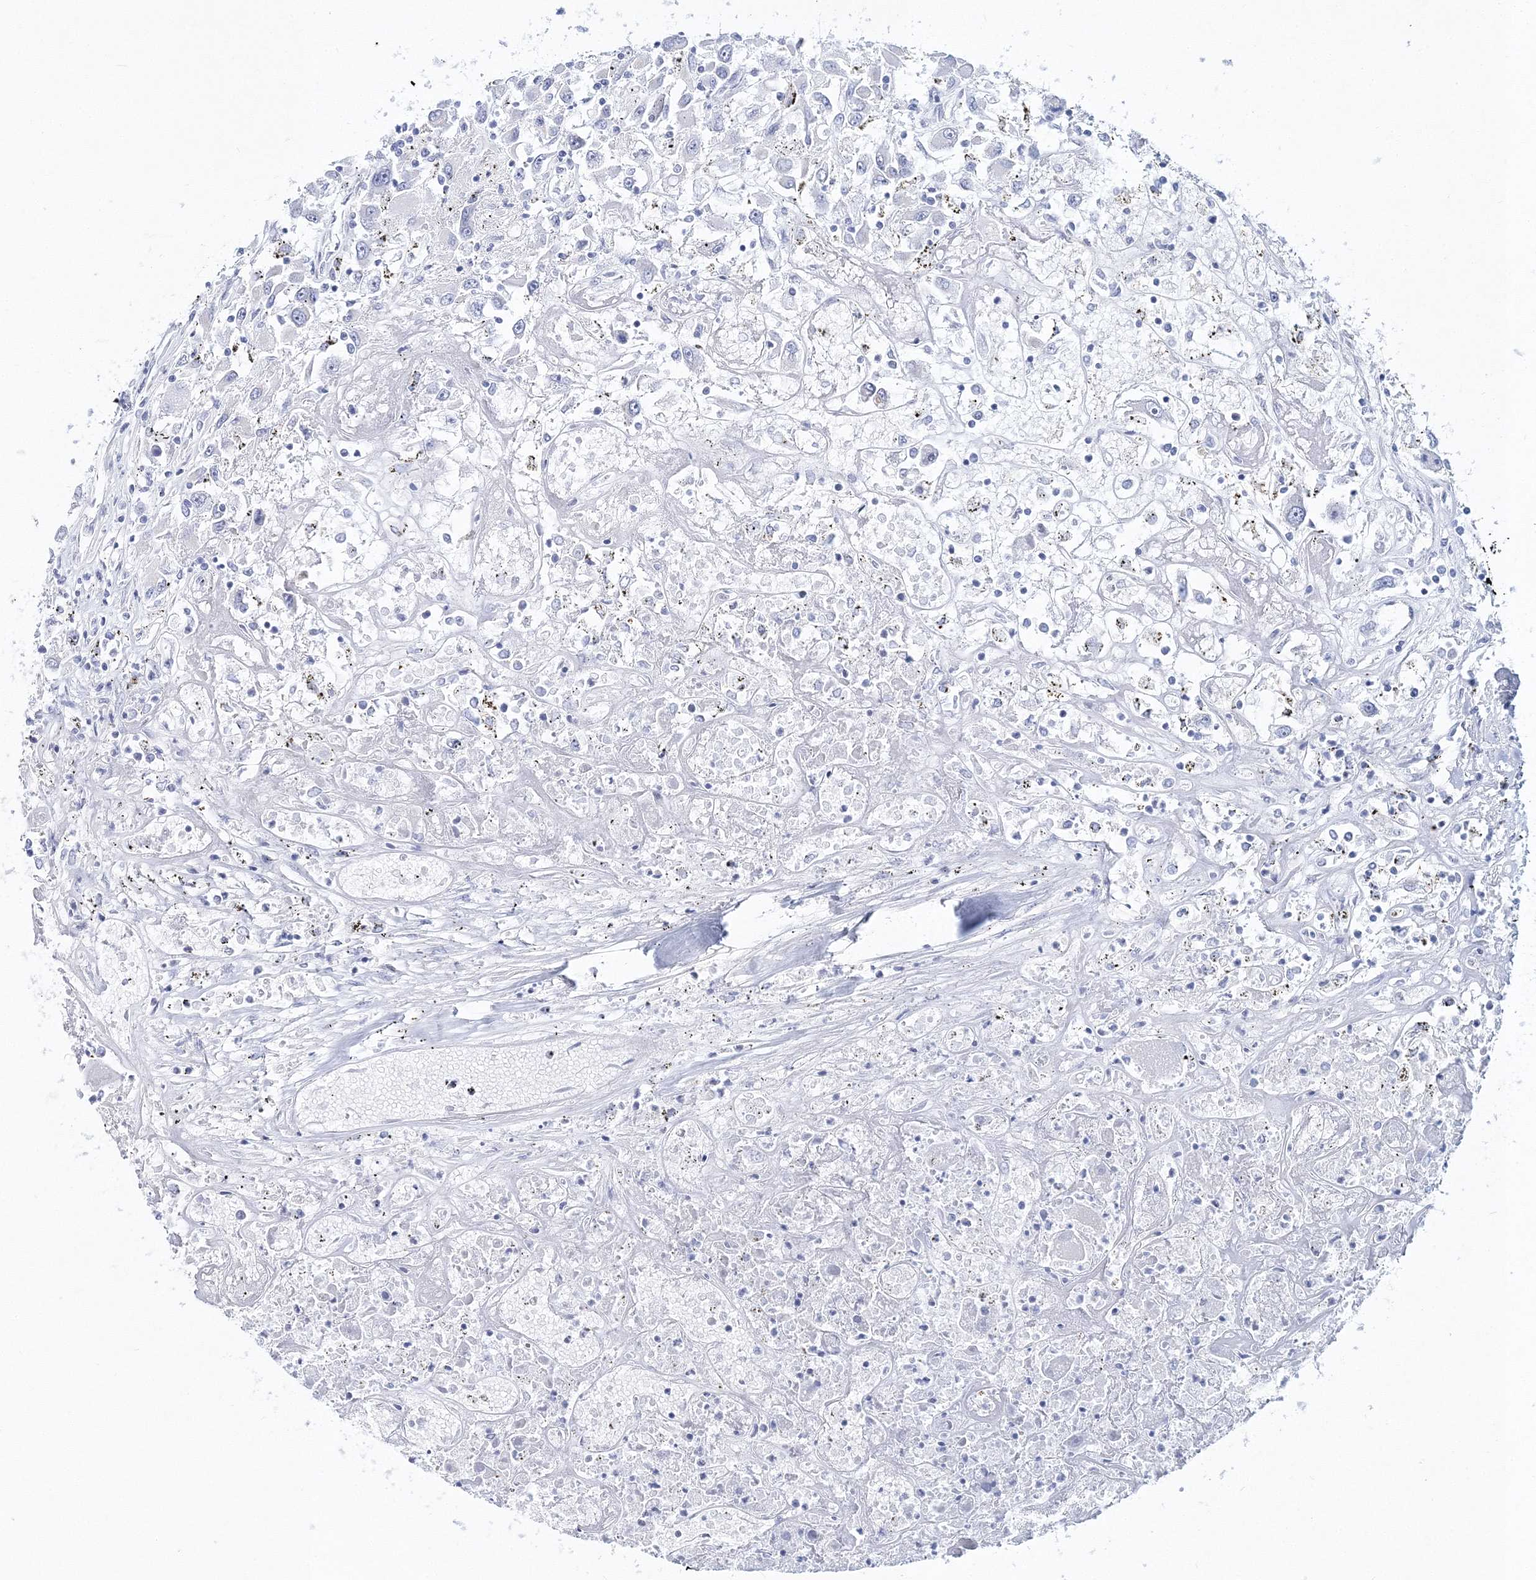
{"staining": {"intensity": "negative", "quantity": "none", "location": "none"}, "tissue": "renal cancer", "cell_type": "Tumor cells", "image_type": "cancer", "snomed": [{"axis": "morphology", "description": "Adenocarcinoma, NOS"}, {"axis": "topography", "description": "Kidney"}], "caption": "There is no significant staining in tumor cells of renal cancer. (Brightfield microscopy of DAB IHC at high magnification).", "gene": "MYOZ2", "patient": {"sex": "female", "age": 52}}